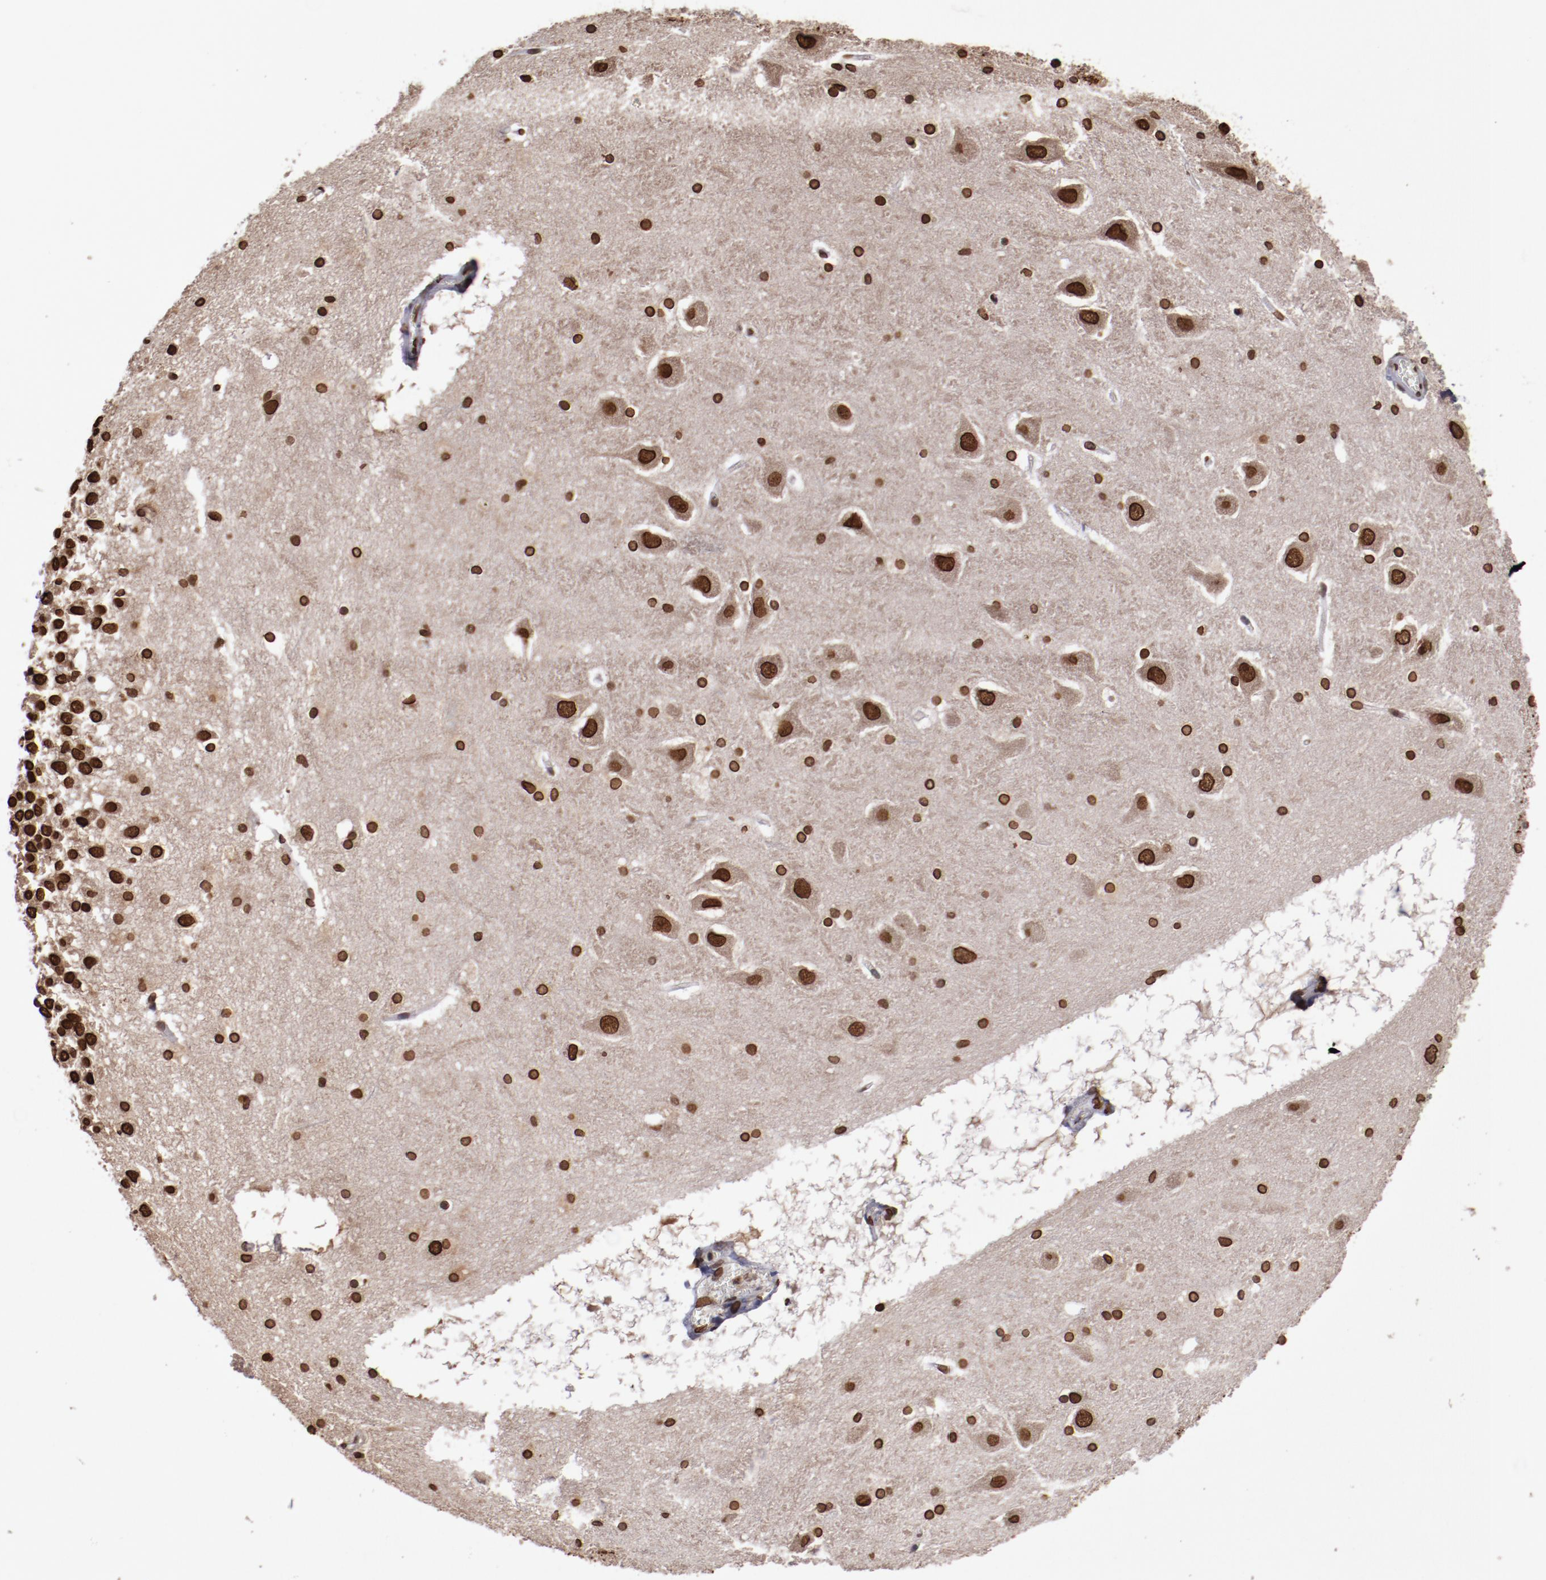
{"staining": {"intensity": "moderate", "quantity": ">75%", "location": "nuclear"}, "tissue": "hippocampus", "cell_type": "Glial cells", "image_type": "normal", "snomed": [{"axis": "morphology", "description": "Normal tissue, NOS"}, {"axis": "topography", "description": "Hippocampus"}], "caption": "Immunohistochemical staining of benign hippocampus exhibits moderate nuclear protein expression in approximately >75% of glial cells. (IHC, brightfield microscopy, high magnification).", "gene": "AKT1", "patient": {"sex": "male", "age": 45}}